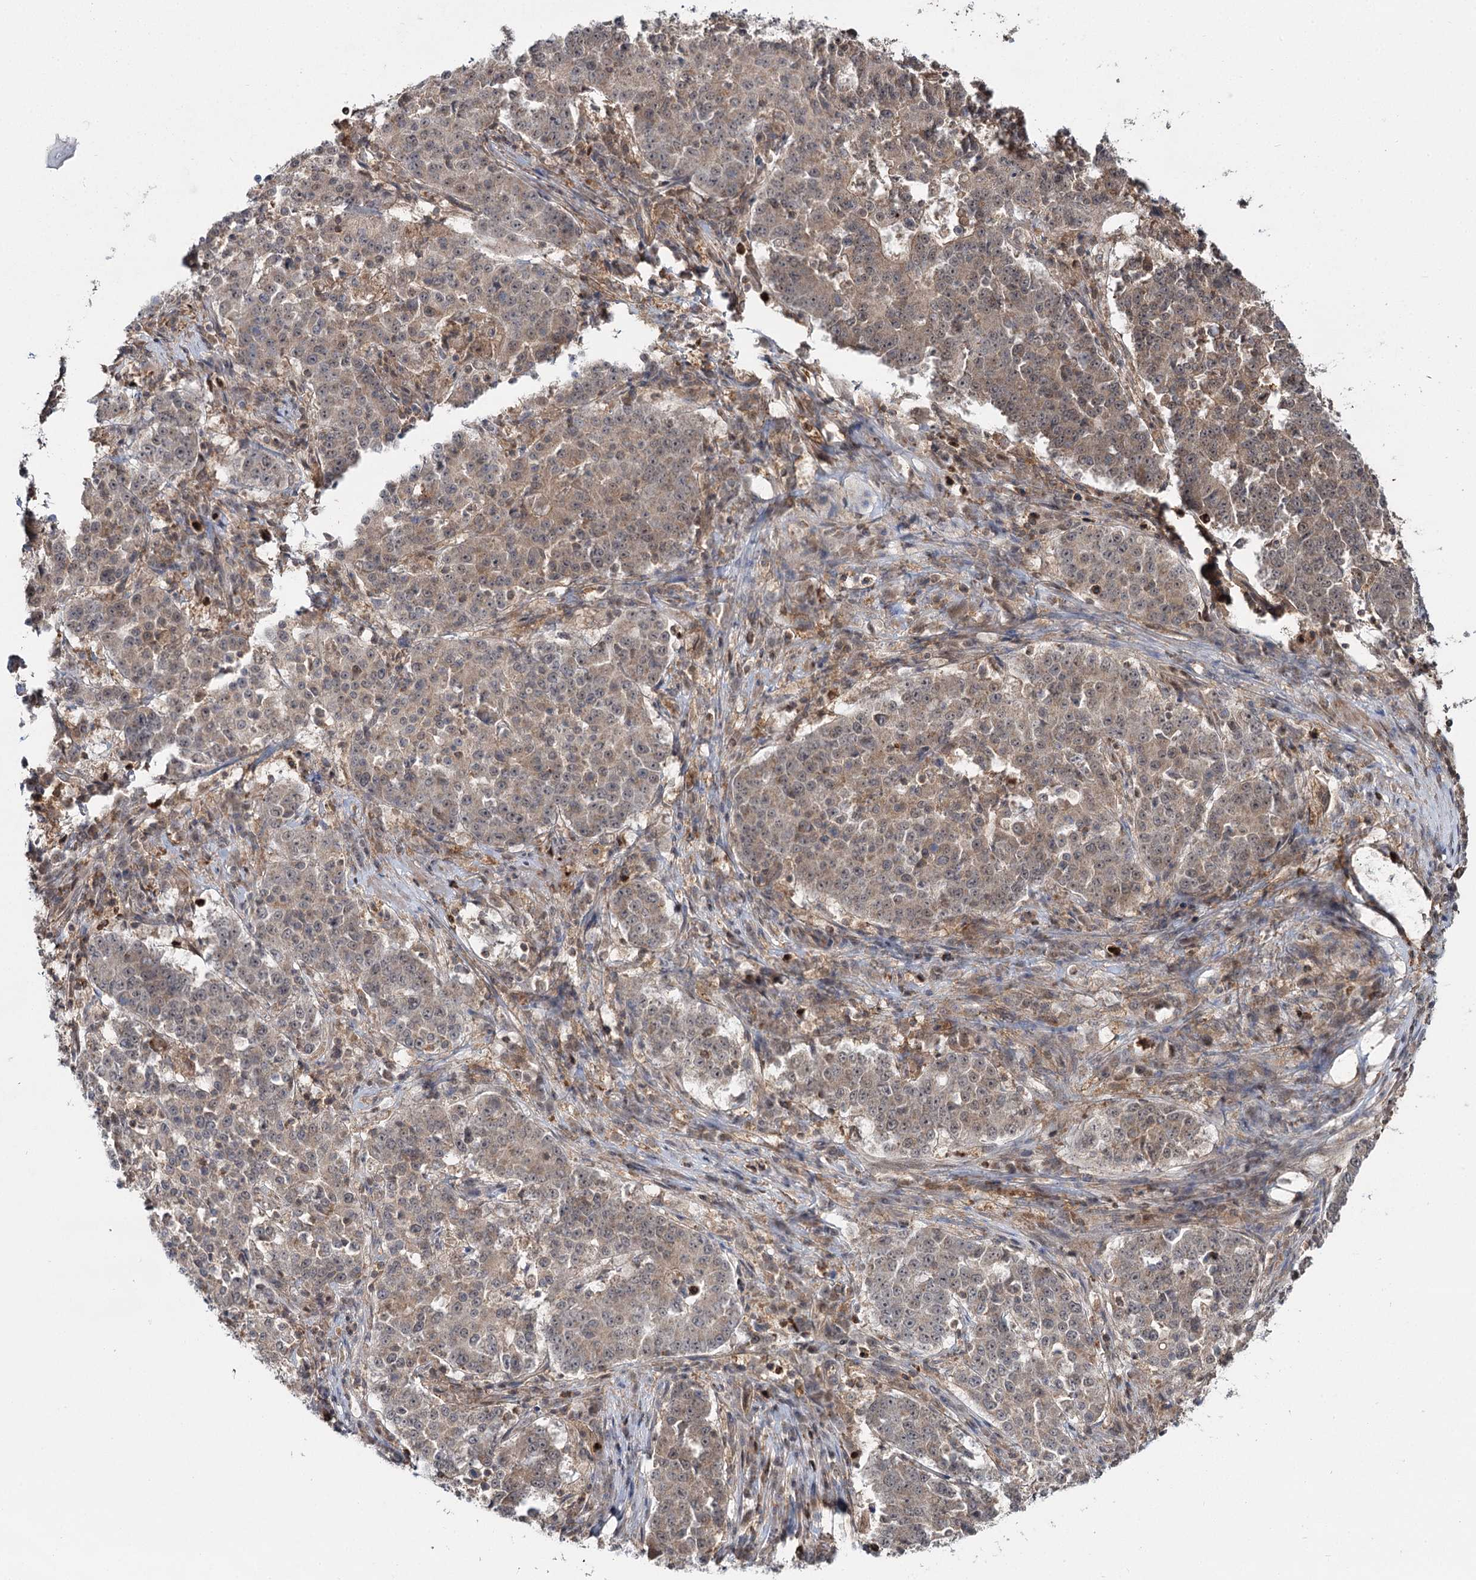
{"staining": {"intensity": "moderate", "quantity": ">75%", "location": "cytoplasmic/membranous,nuclear"}, "tissue": "stomach cancer", "cell_type": "Tumor cells", "image_type": "cancer", "snomed": [{"axis": "morphology", "description": "Adenocarcinoma, NOS"}, {"axis": "topography", "description": "Stomach"}], "caption": "About >75% of tumor cells in human adenocarcinoma (stomach) show moderate cytoplasmic/membranous and nuclear protein expression as visualized by brown immunohistochemical staining.", "gene": "WDR44", "patient": {"sex": "male", "age": 59}}